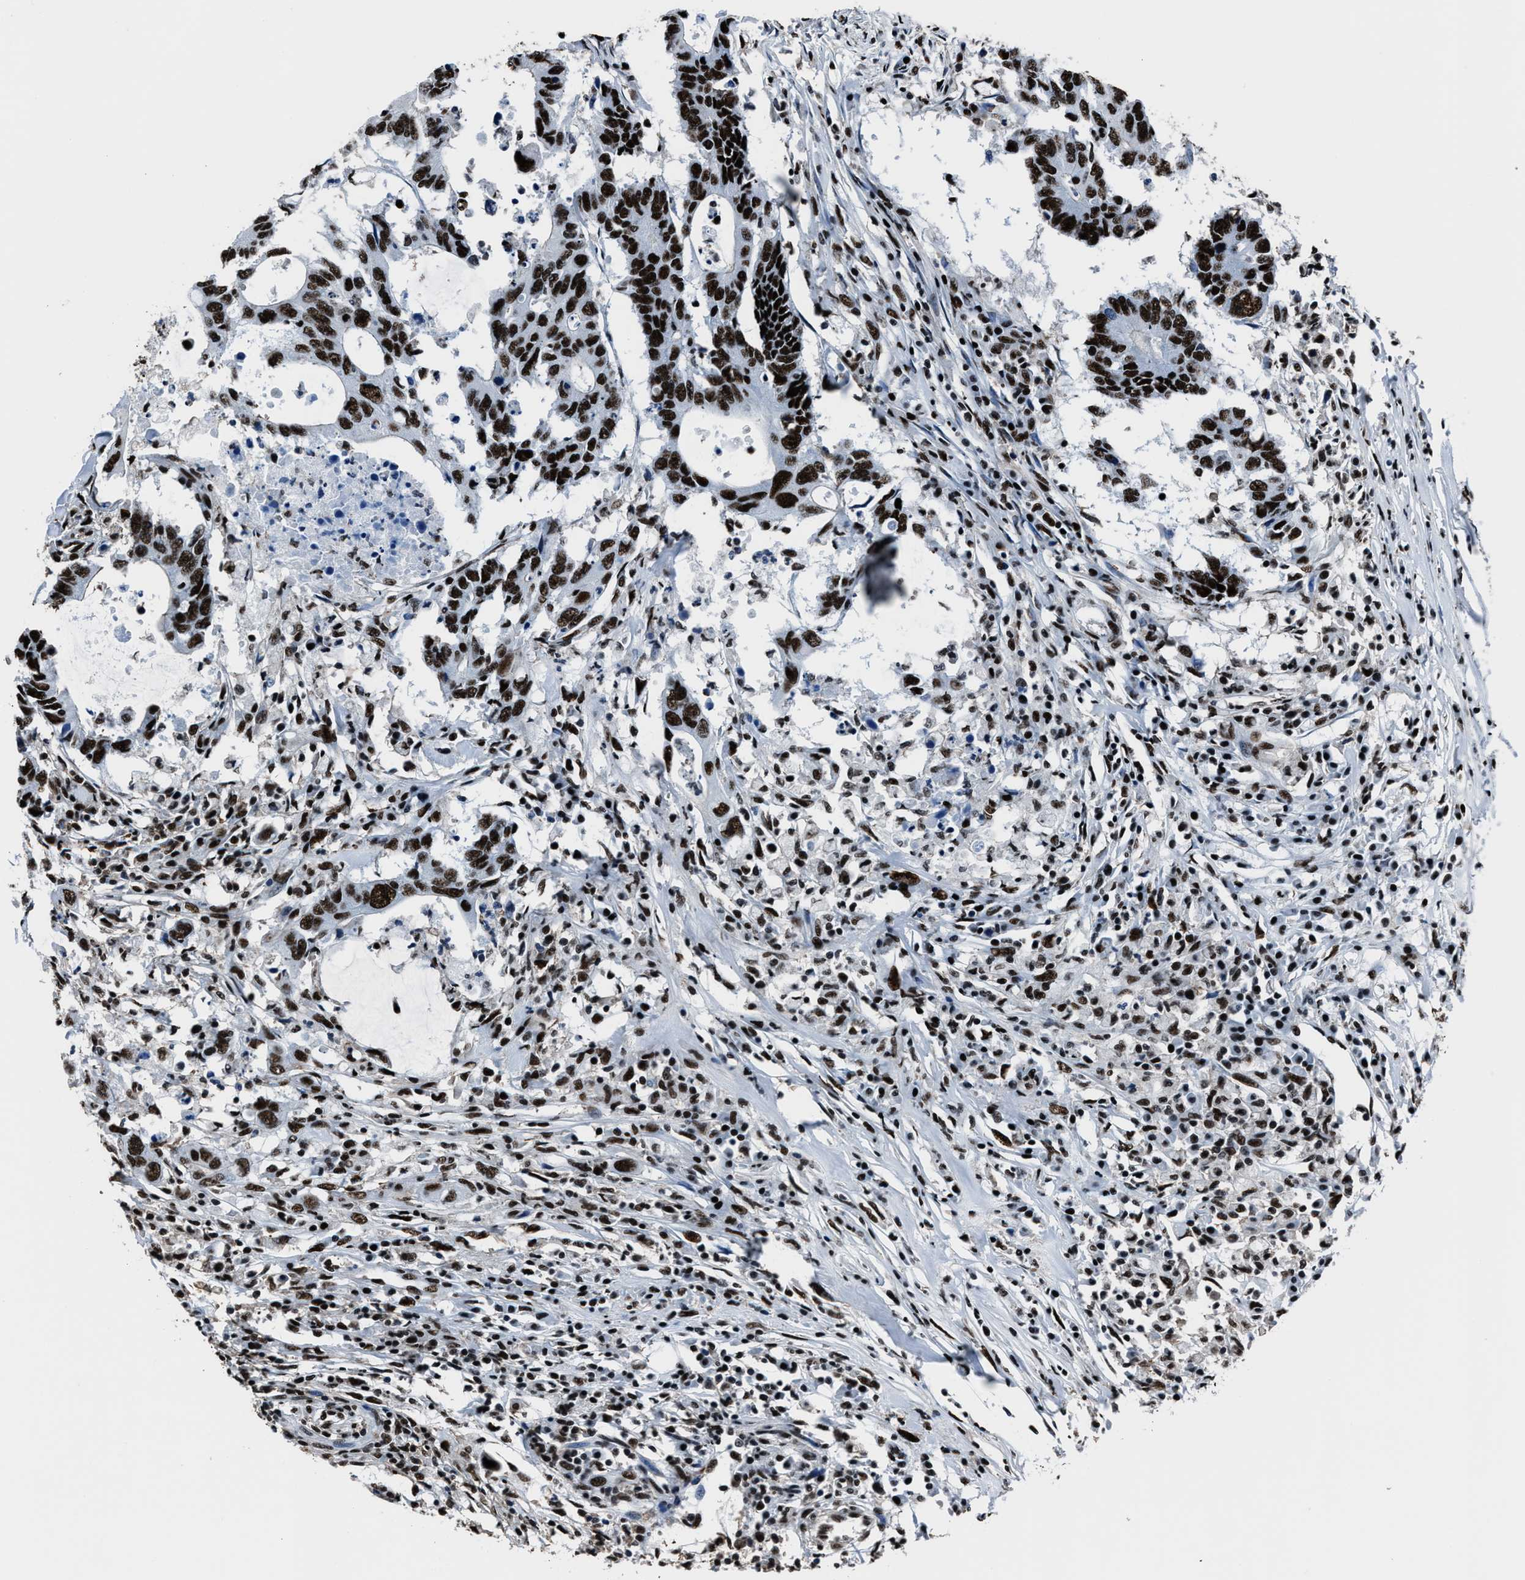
{"staining": {"intensity": "strong", "quantity": ">75%", "location": "nuclear"}, "tissue": "colorectal cancer", "cell_type": "Tumor cells", "image_type": "cancer", "snomed": [{"axis": "morphology", "description": "Adenocarcinoma, NOS"}, {"axis": "topography", "description": "Colon"}], "caption": "Protein analysis of colorectal cancer (adenocarcinoma) tissue reveals strong nuclear expression in approximately >75% of tumor cells.", "gene": "PPIE", "patient": {"sex": "male", "age": 71}}